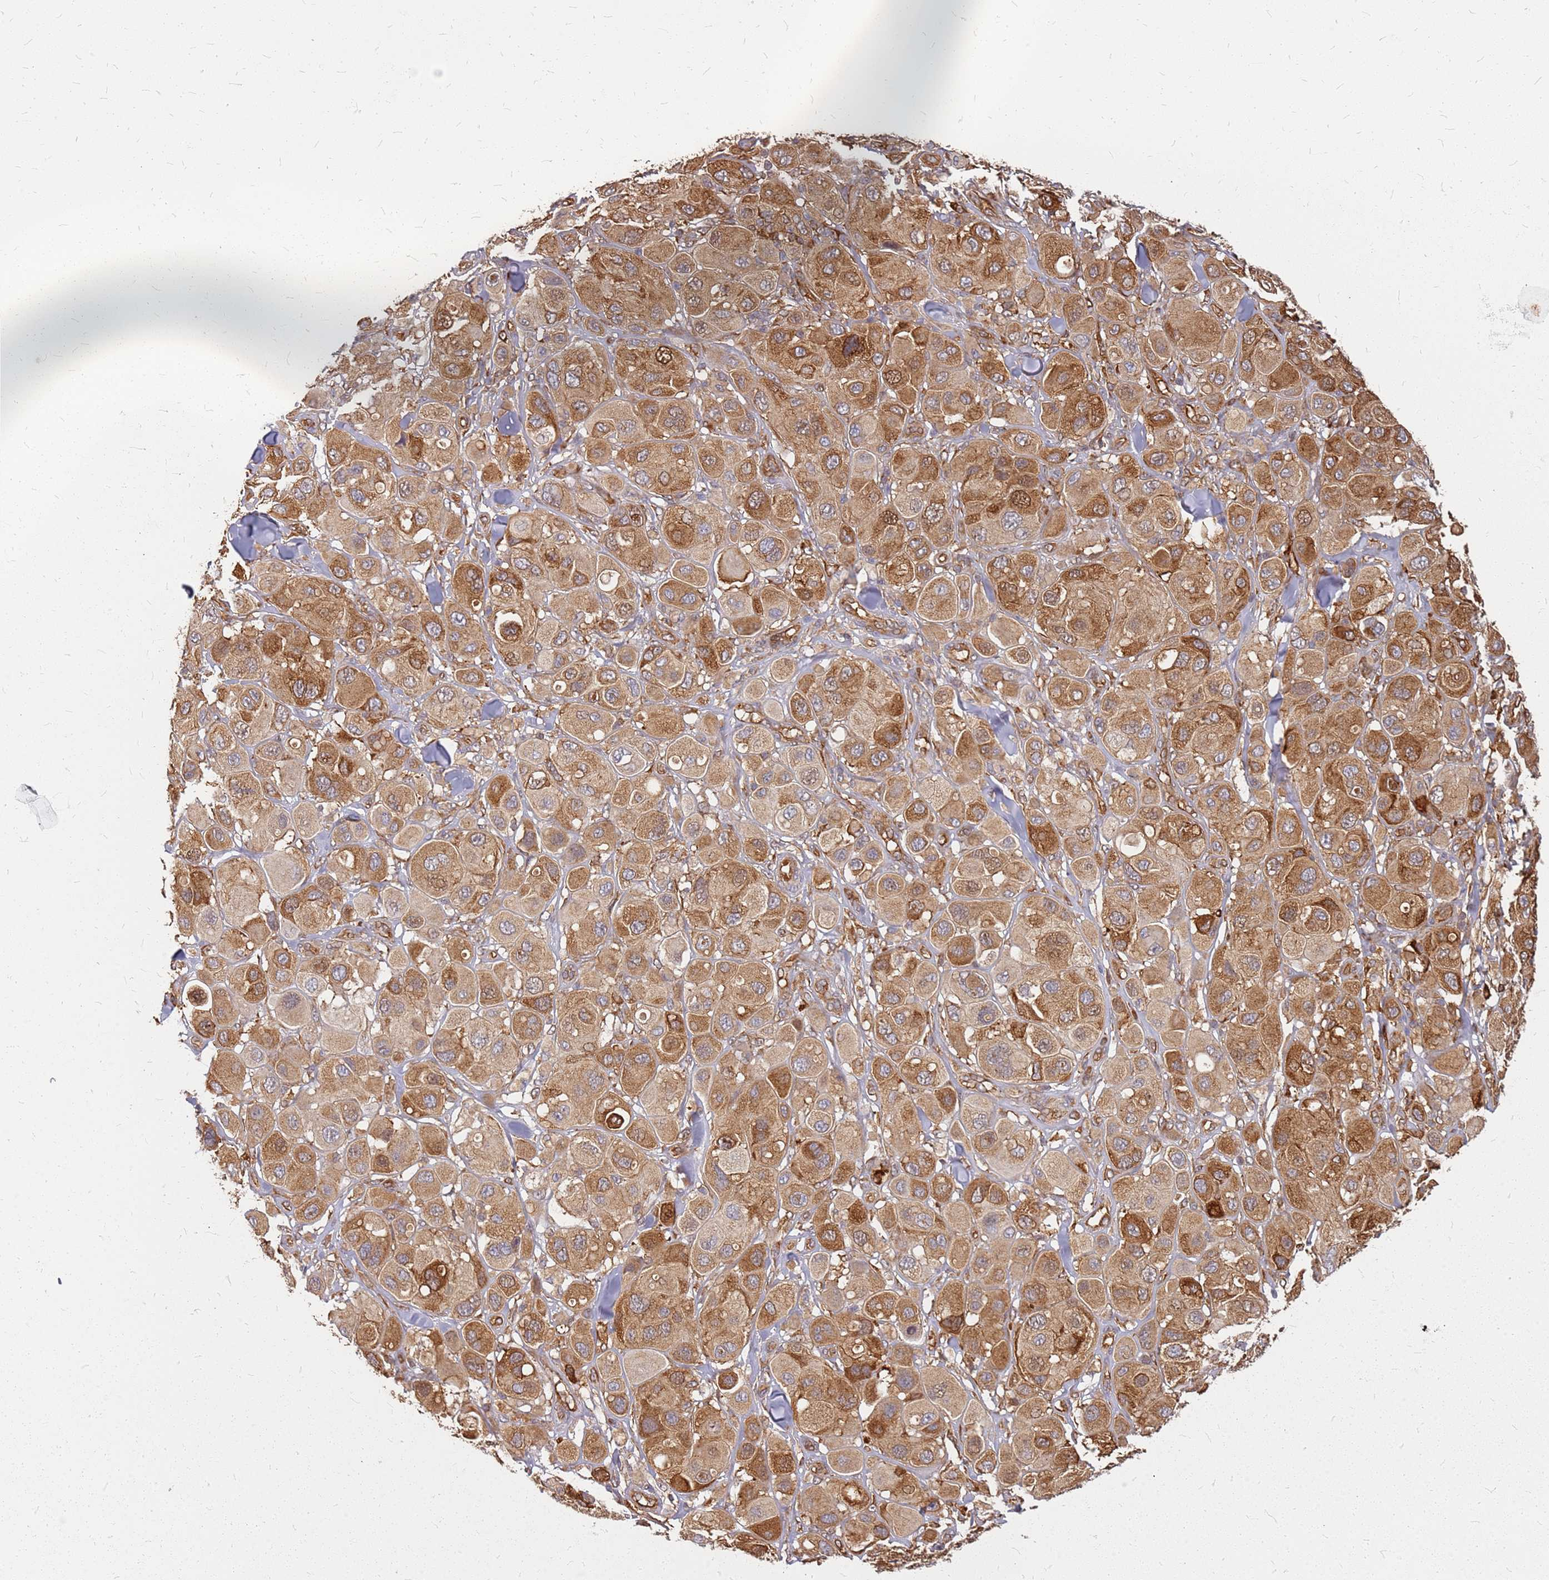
{"staining": {"intensity": "moderate", "quantity": ">75%", "location": "cytoplasmic/membranous"}, "tissue": "melanoma", "cell_type": "Tumor cells", "image_type": "cancer", "snomed": [{"axis": "morphology", "description": "Malignant melanoma, Metastatic site"}, {"axis": "topography", "description": "Skin"}], "caption": "This is a histology image of immunohistochemistry staining of malignant melanoma (metastatic site), which shows moderate staining in the cytoplasmic/membranous of tumor cells.", "gene": "HDX", "patient": {"sex": "male", "age": 41}}